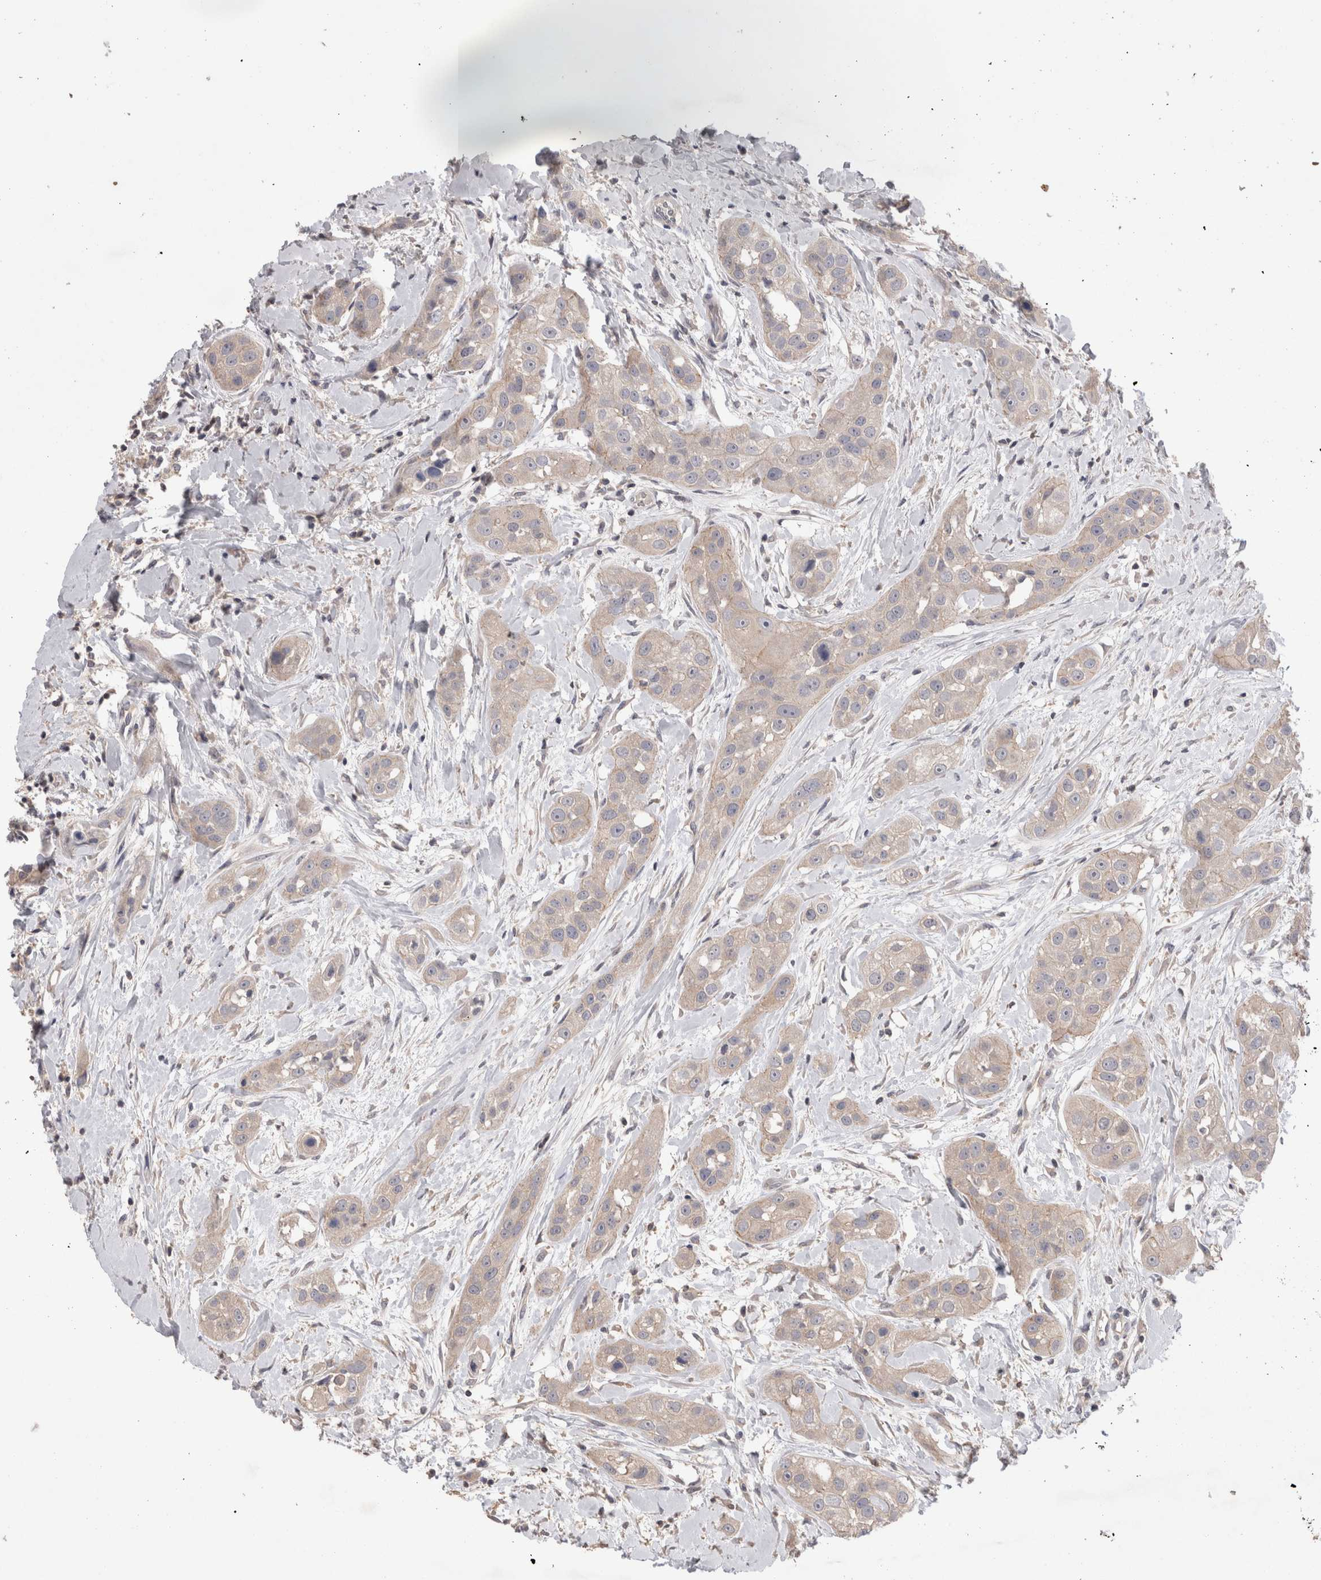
{"staining": {"intensity": "weak", "quantity": "25%-75%", "location": "cytoplasmic/membranous"}, "tissue": "head and neck cancer", "cell_type": "Tumor cells", "image_type": "cancer", "snomed": [{"axis": "morphology", "description": "Normal tissue, NOS"}, {"axis": "morphology", "description": "Squamous cell carcinoma, NOS"}, {"axis": "topography", "description": "Skeletal muscle"}, {"axis": "topography", "description": "Head-Neck"}], "caption": "Protein positivity by IHC shows weak cytoplasmic/membranous positivity in approximately 25%-75% of tumor cells in head and neck cancer.", "gene": "OTOR", "patient": {"sex": "male", "age": 51}}